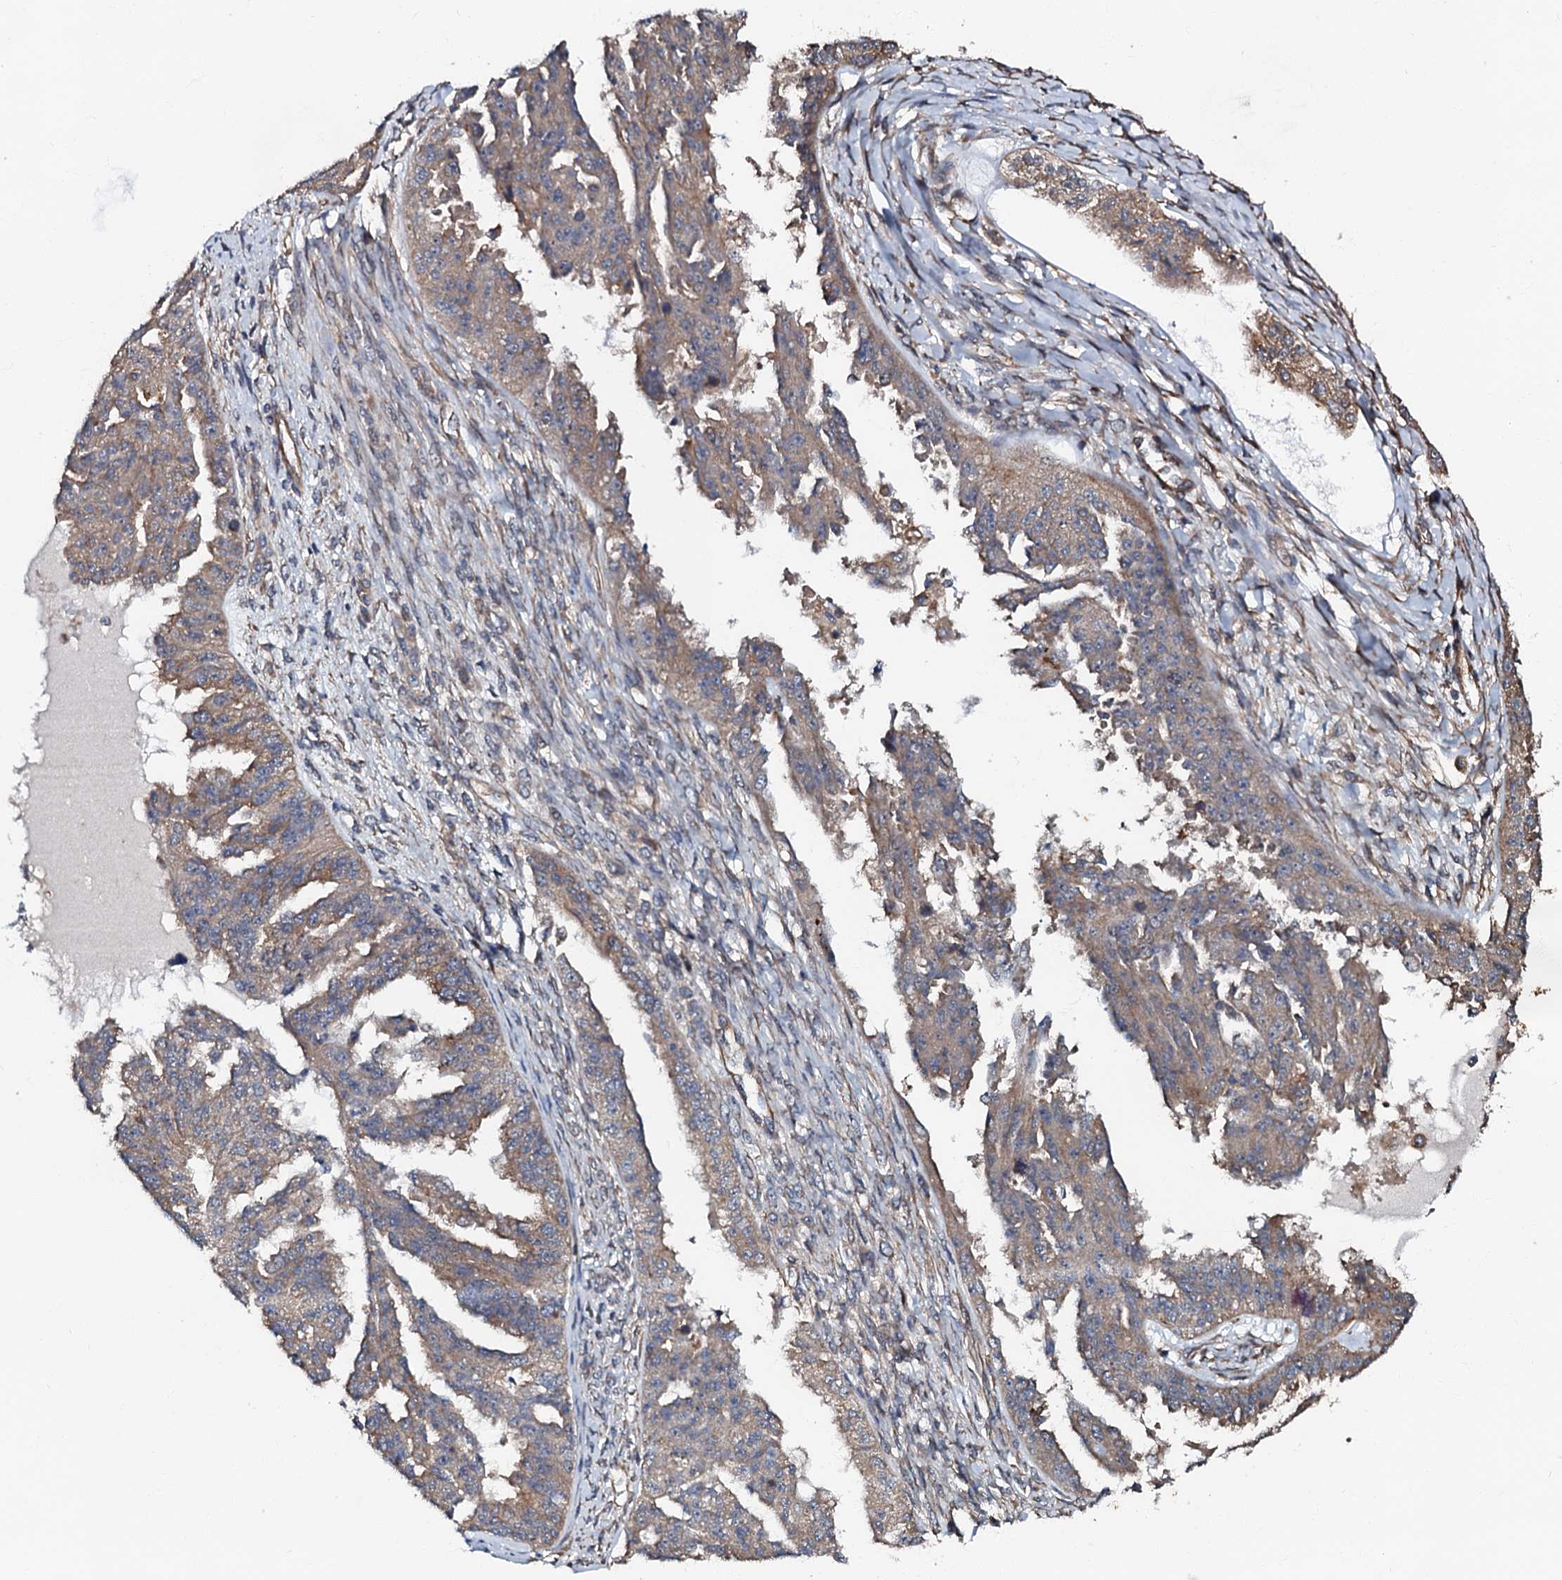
{"staining": {"intensity": "moderate", "quantity": "25%-75%", "location": "cytoplasmic/membranous"}, "tissue": "ovarian cancer", "cell_type": "Tumor cells", "image_type": "cancer", "snomed": [{"axis": "morphology", "description": "Cystadenocarcinoma, serous, NOS"}, {"axis": "topography", "description": "Ovary"}], "caption": "Ovarian serous cystadenocarcinoma was stained to show a protein in brown. There is medium levels of moderate cytoplasmic/membranous expression in approximately 25%-75% of tumor cells.", "gene": "BLOC1S6", "patient": {"sex": "female", "age": 58}}